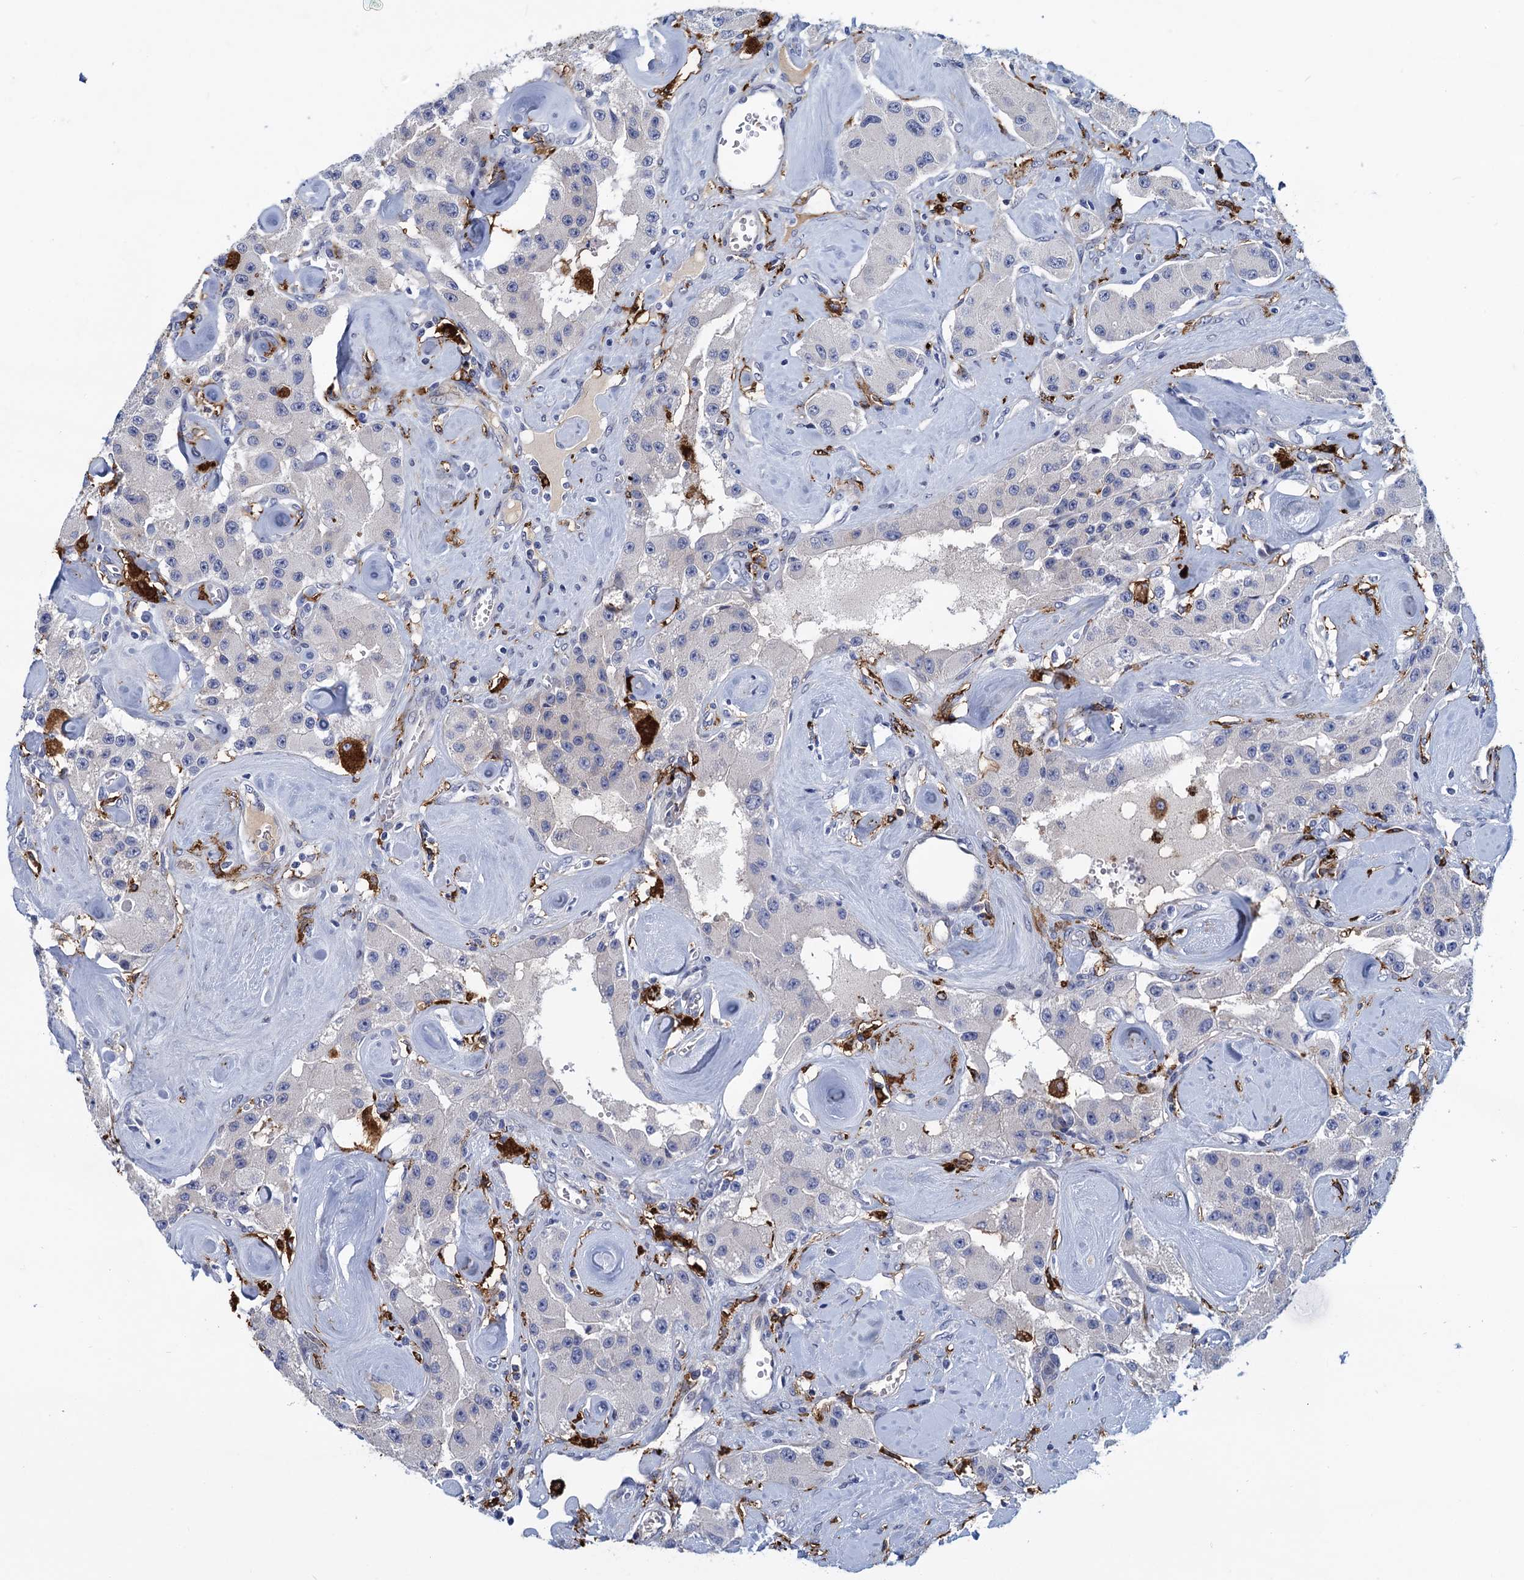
{"staining": {"intensity": "negative", "quantity": "none", "location": "none"}, "tissue": "carcinoid", "cell_type": "Tumor cells", "image_type": "cancer", "snomed": [{"axis": "morphology", "description": "Carcinoid, malignant, NOS"}, {"axis": "topography", "description": "Pancreas"}], "caption": "This is an IHC image of carcinoid. There is no staining in tumor cells.", "gene": "DNHD1", "patient": {"sex": "male", "age": 41}}